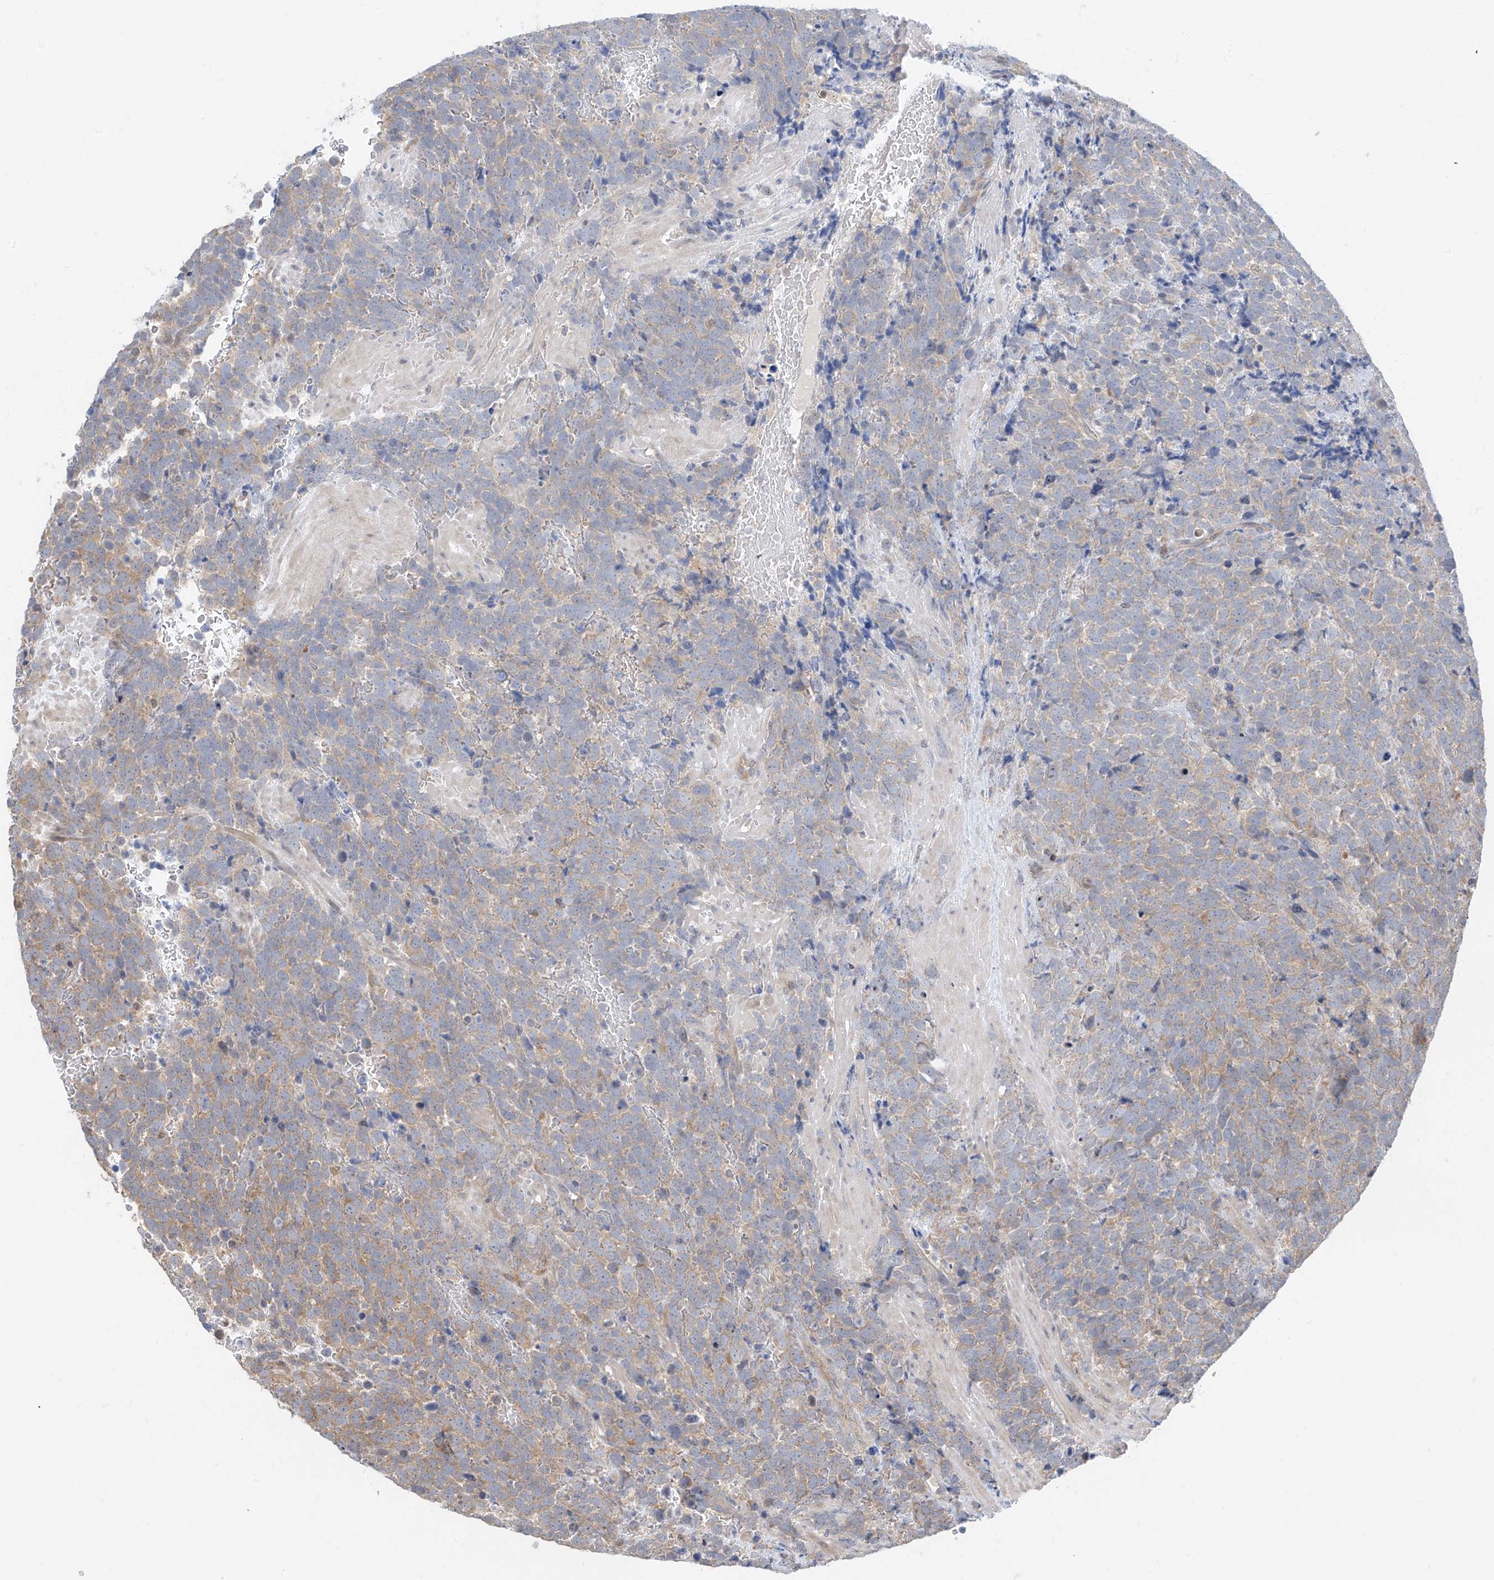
{"staining": {"intensity": "moderate", "quantity": "25%-75%", "location": "cytoplasmic/membranous"}, "tissue": "urothelial cancer", "cell_type": "Tumor cells", "image_type": "cancer", "snomed": [{"axis": "morphology", "description": "Urothelial carcinoma, High grade"}, {"axis": "topography", "description": "Urinary bladder"}], "caption": "This is an image of IHC staining of urothelial cancer, which shows moderate expression in the cytoplasmic/membranous of tumor cells.", "gene": "TTC38", "patient": {"sex": "female", "age": 82}}